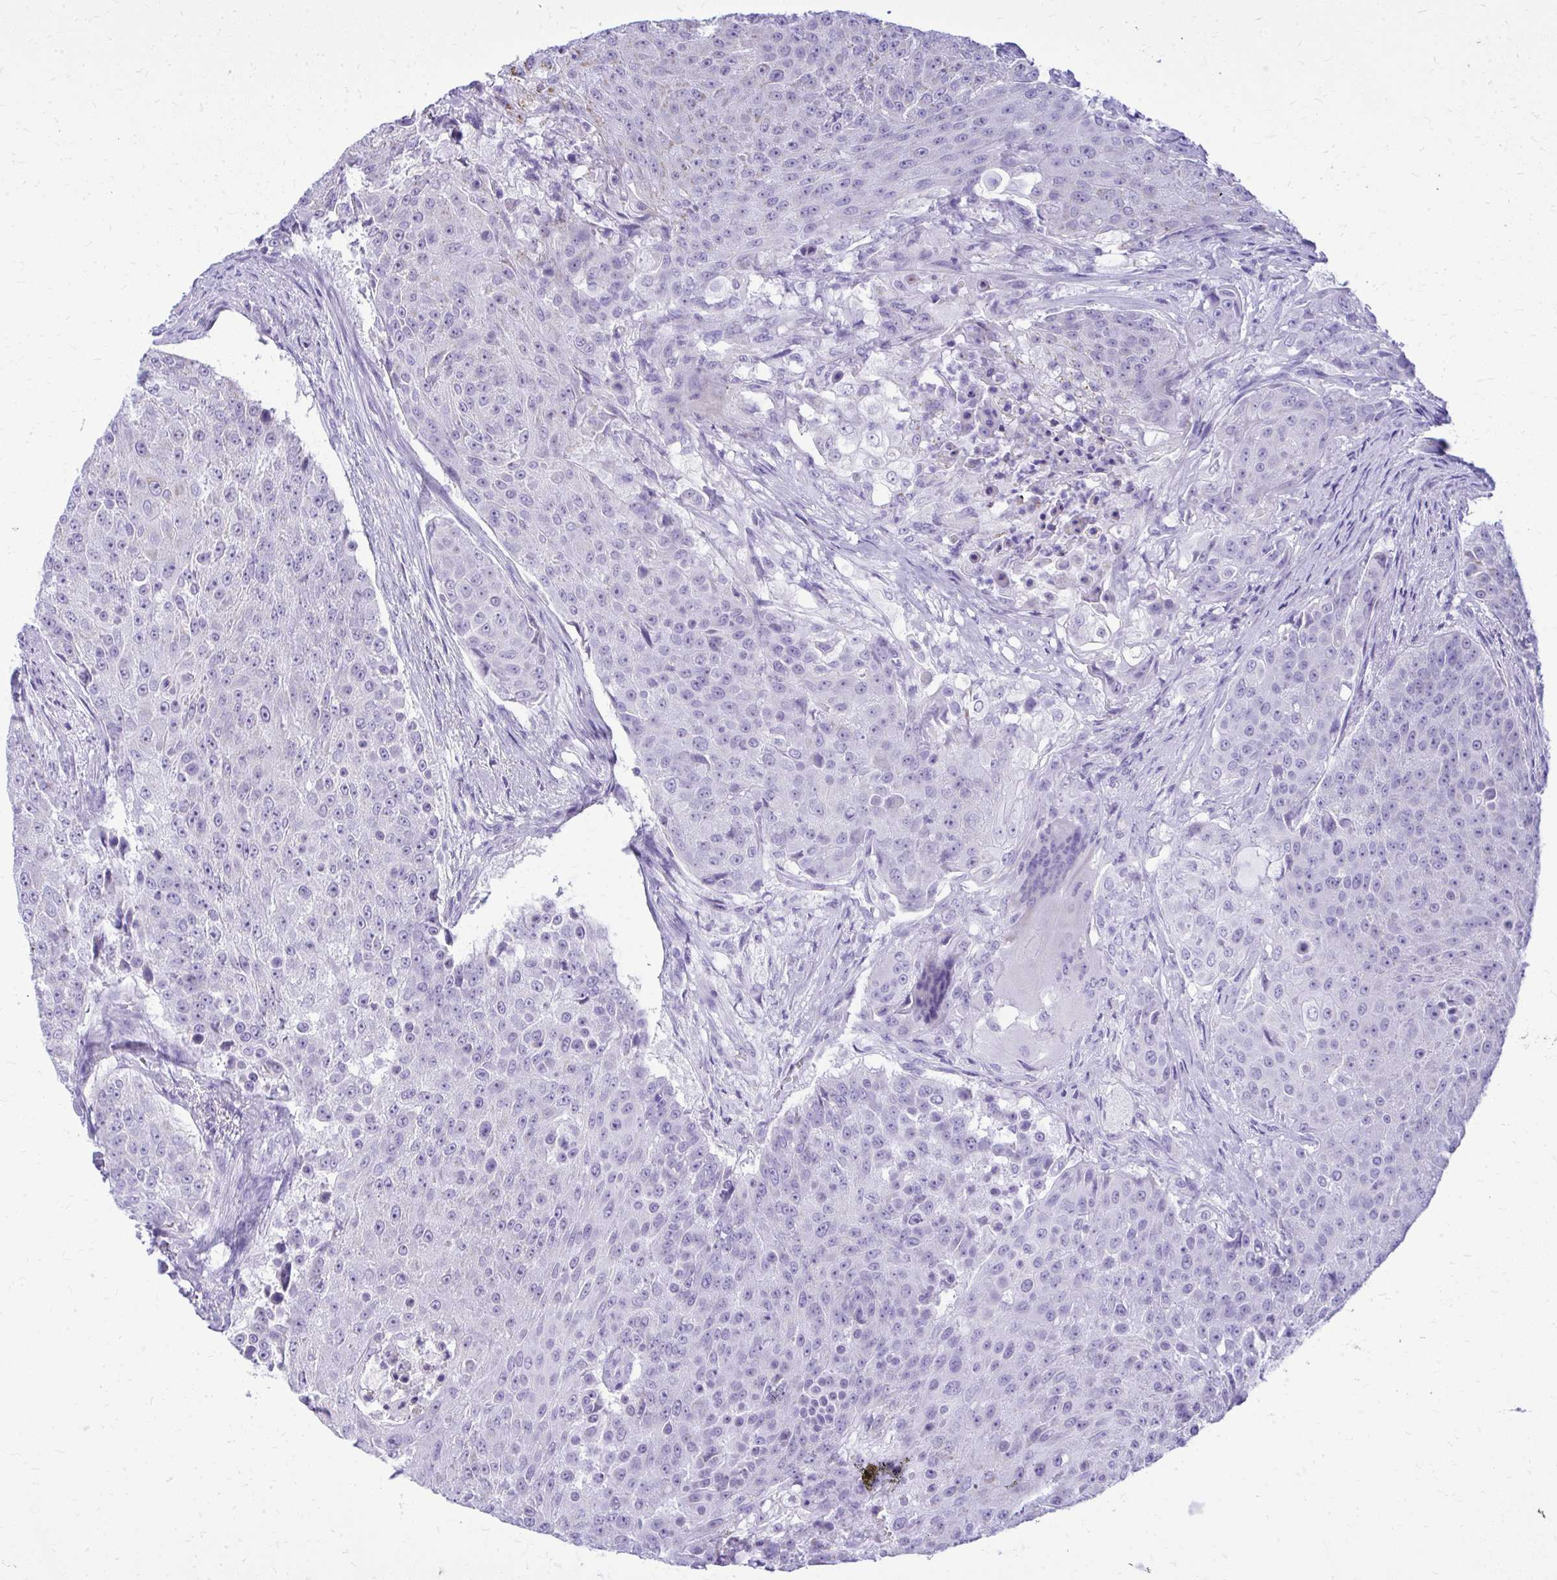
{"staining": {"intensity": "negative", "quantity": "none", "location": "none"}, "tissue": "urothelial cancer", "cell_type": "Tumor cells", "image_type": "cancer", "snomed": [{"axis": "morphology", "description": "Urothelial carcinoma, High grade"}, {"axis": "topography", "description": "Urinary bladder"}], "caption": "Immunohistochemistry (IHC) of human urothelial carcinoma (high-grade) displays no expression in tumor cells.", "gene": "RALYL", "patient": {"sex": "female", "age": 63}}